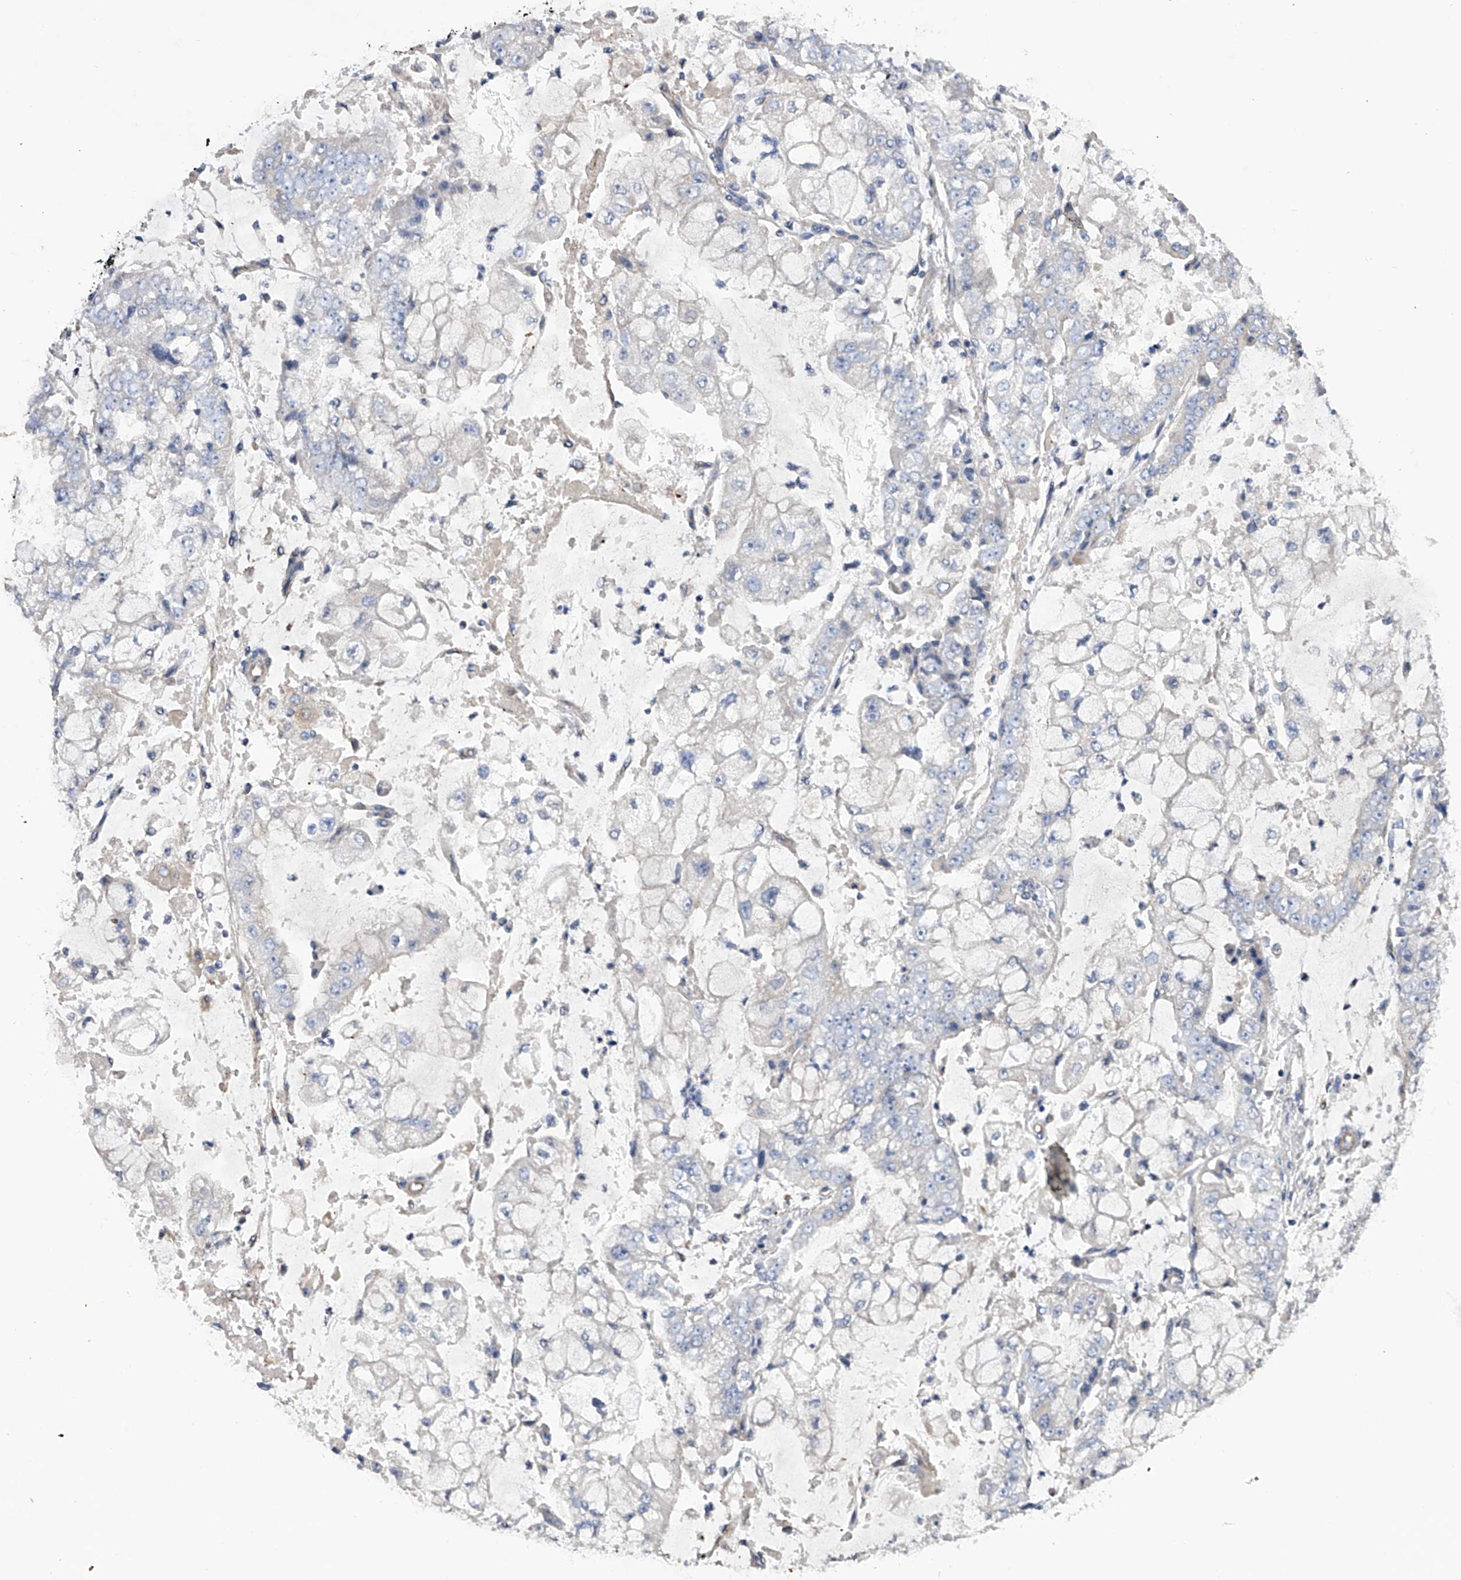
{"staining": {"intensity": "negative", "quantity": "none", "location": "none"}, "tissue": "stomach cancer", "cell_type": "Tumor cells", "image_type": "cancer", "snomed": [{"axis": "morphology", "description": "Adenocarcinoma, NOS"}, {"axis": "topography", "description": "Stomach"}], "caption": "Immunohistochemistry (IHC) of human stomach cancer (adenocarcinoma) demonstrates no positivity in tumor cells.", "gene": "RWDD2A", "patient": {"sex": "male", "age": 76}}